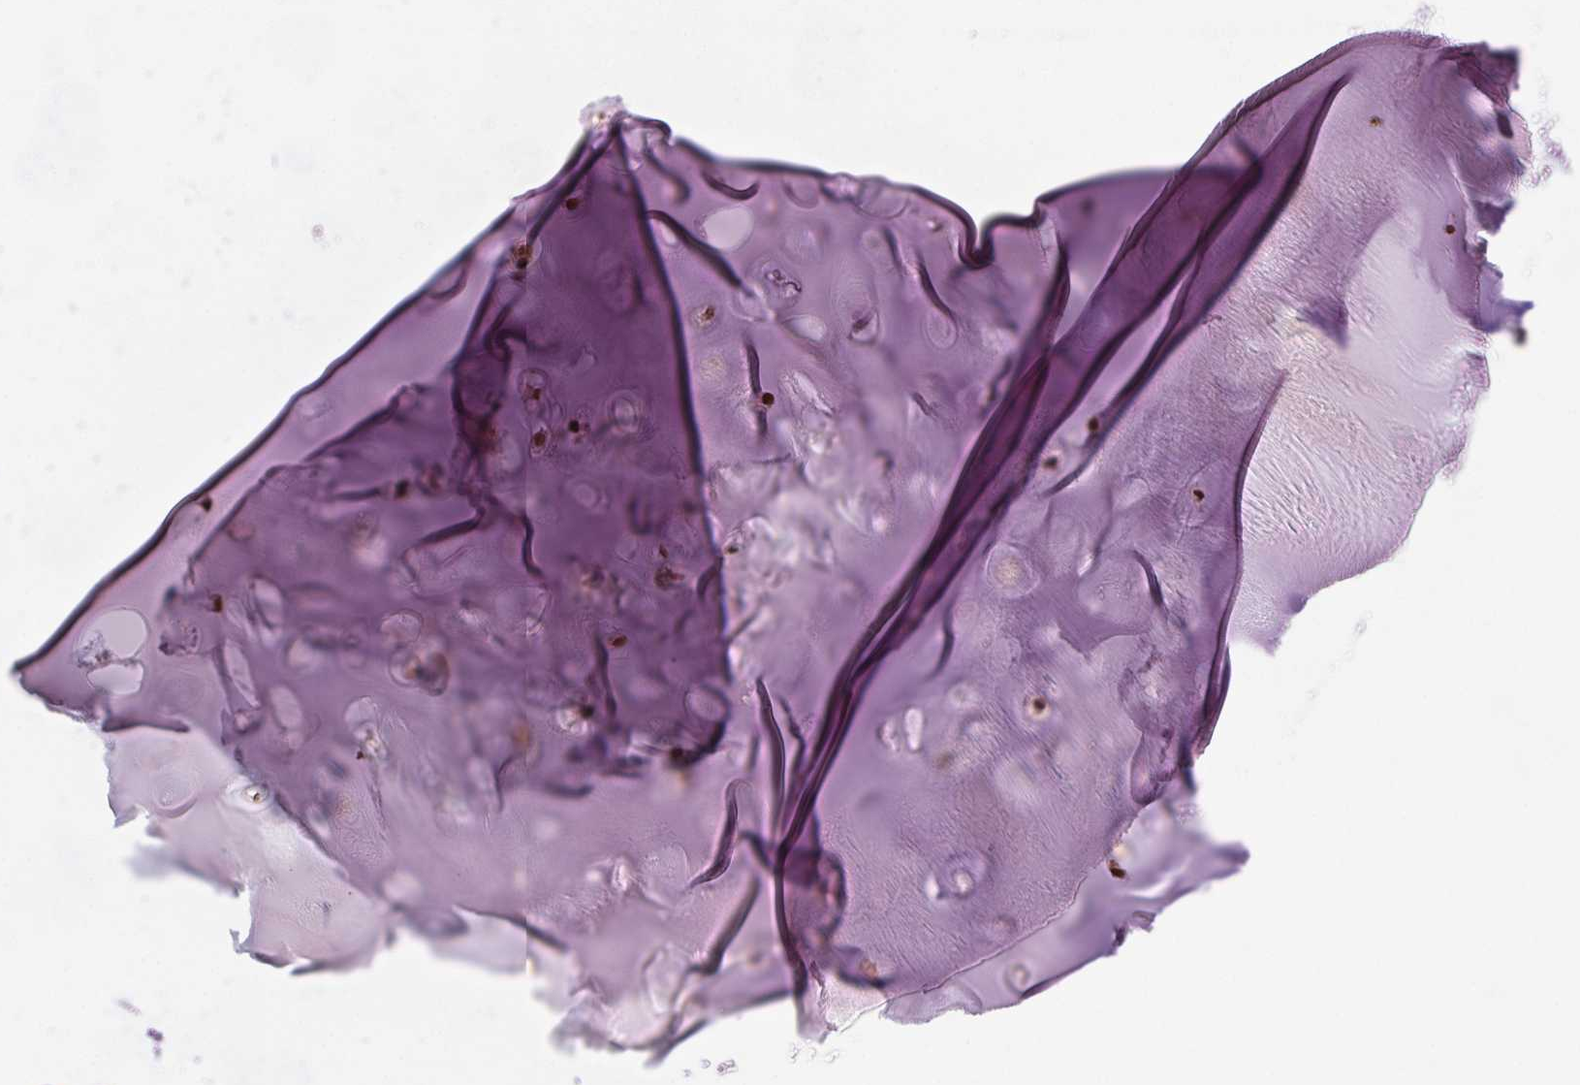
{"staining": {"intensity": "weak", "quantity": "<25%", "location": "nuclear"}, "tissue": "soft tissue", "cell_type": "Chondrocytes", "image_type": "normal", "snomed": [{"axis": "morphology", "description": "Normal tissue, NOS"}, {"axis": "morphology", "description": "Squamous cell carcinoma, NOS"}, {"axis": "topography", "description": "Cartilage tissue"}, {"axis": "topography", "description": "Bronchus"}, {"axis": "topography", "description": "Lung"}], "caption": "This is an immunohistochemistry histopathology image of normal human soft tissue. There is no expression in chondrocytes.", "gene": "RAD23A", "patient": {"sex": "male", "age": 66}}